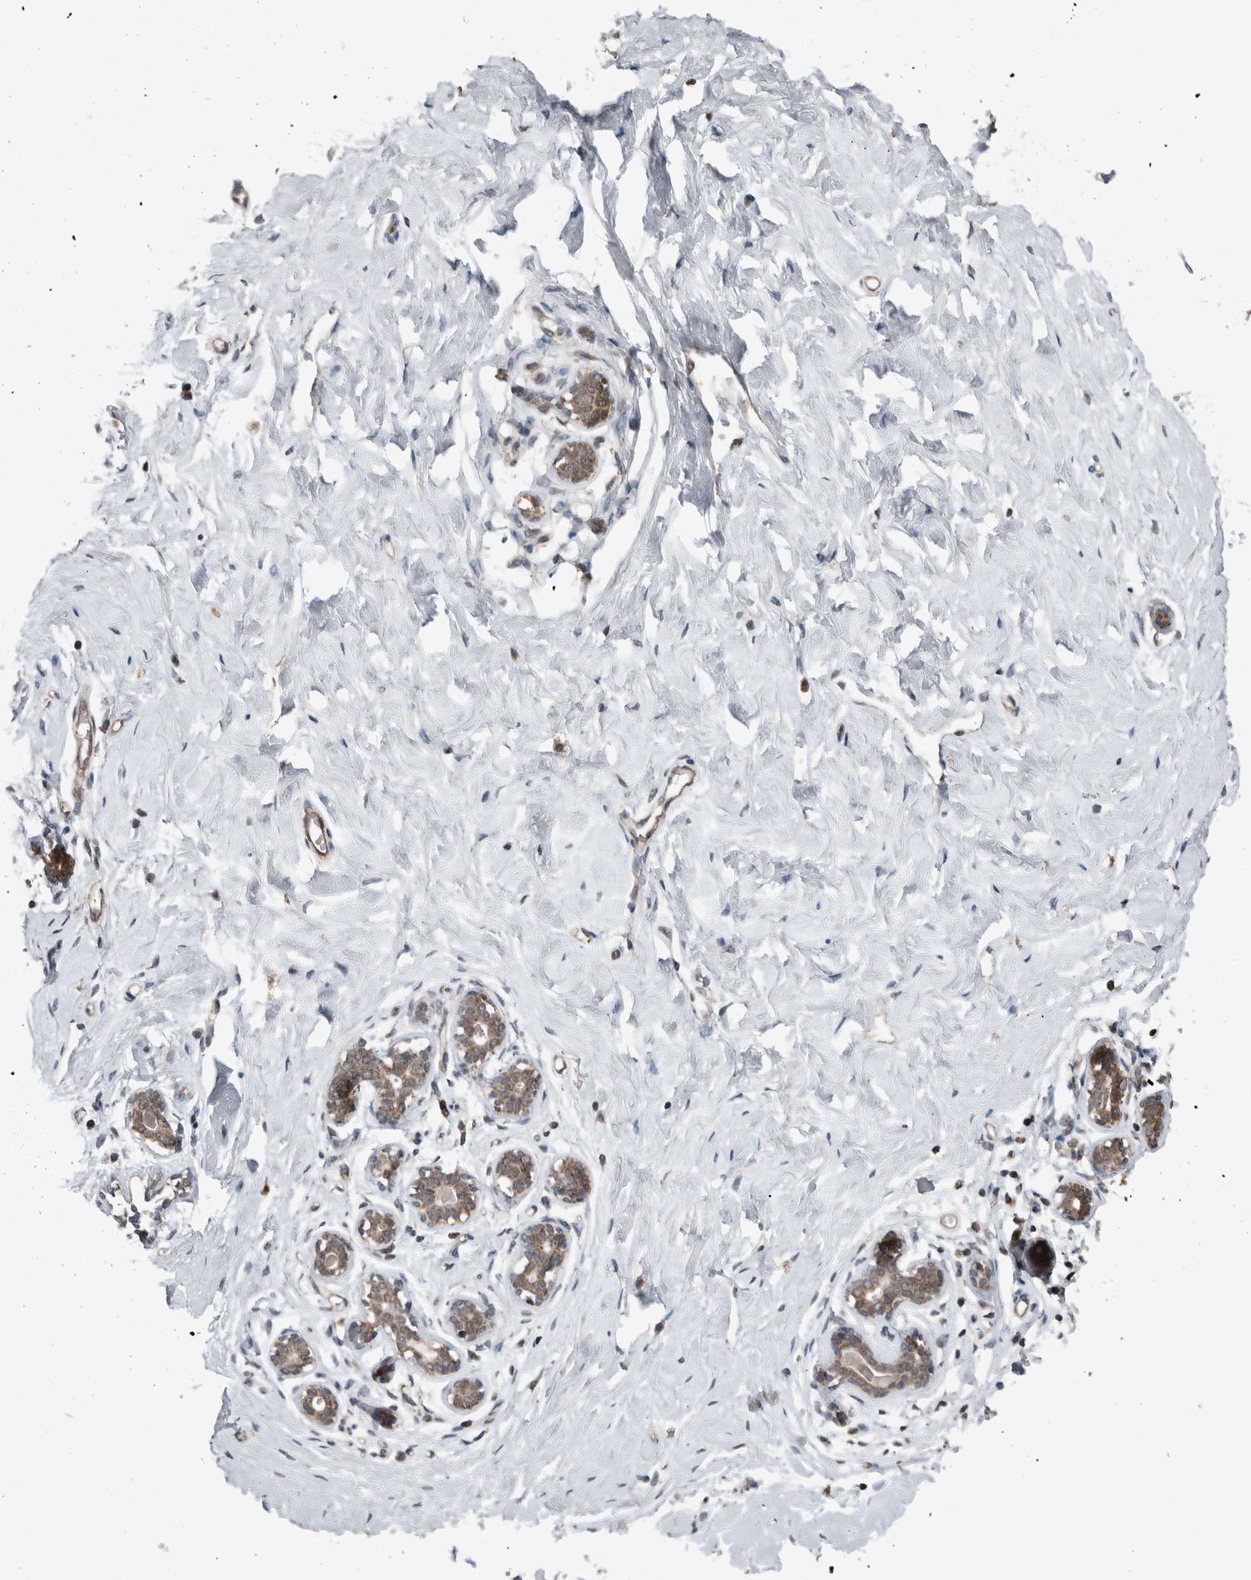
{"staining": {"intensity": "weak", "quantity": ">75%", "location": "cytoplasmic/membranous,nuclear"}, "tissue": "breast", "cell_type": "Adipocytes", "image_type": "normal", "snomed": [{"axis": "morphology", "description": "Normal tissue, NOS"}, {"axis": "topography", "description": "Breast"}], "caption": "Weak cytoplasmic/membranous,nuclear protein positivity is appreciated in approximately >75% of adipocytes in breast.", "gene": "ENY2", "patient": {"sex": "female", "age": 23}}